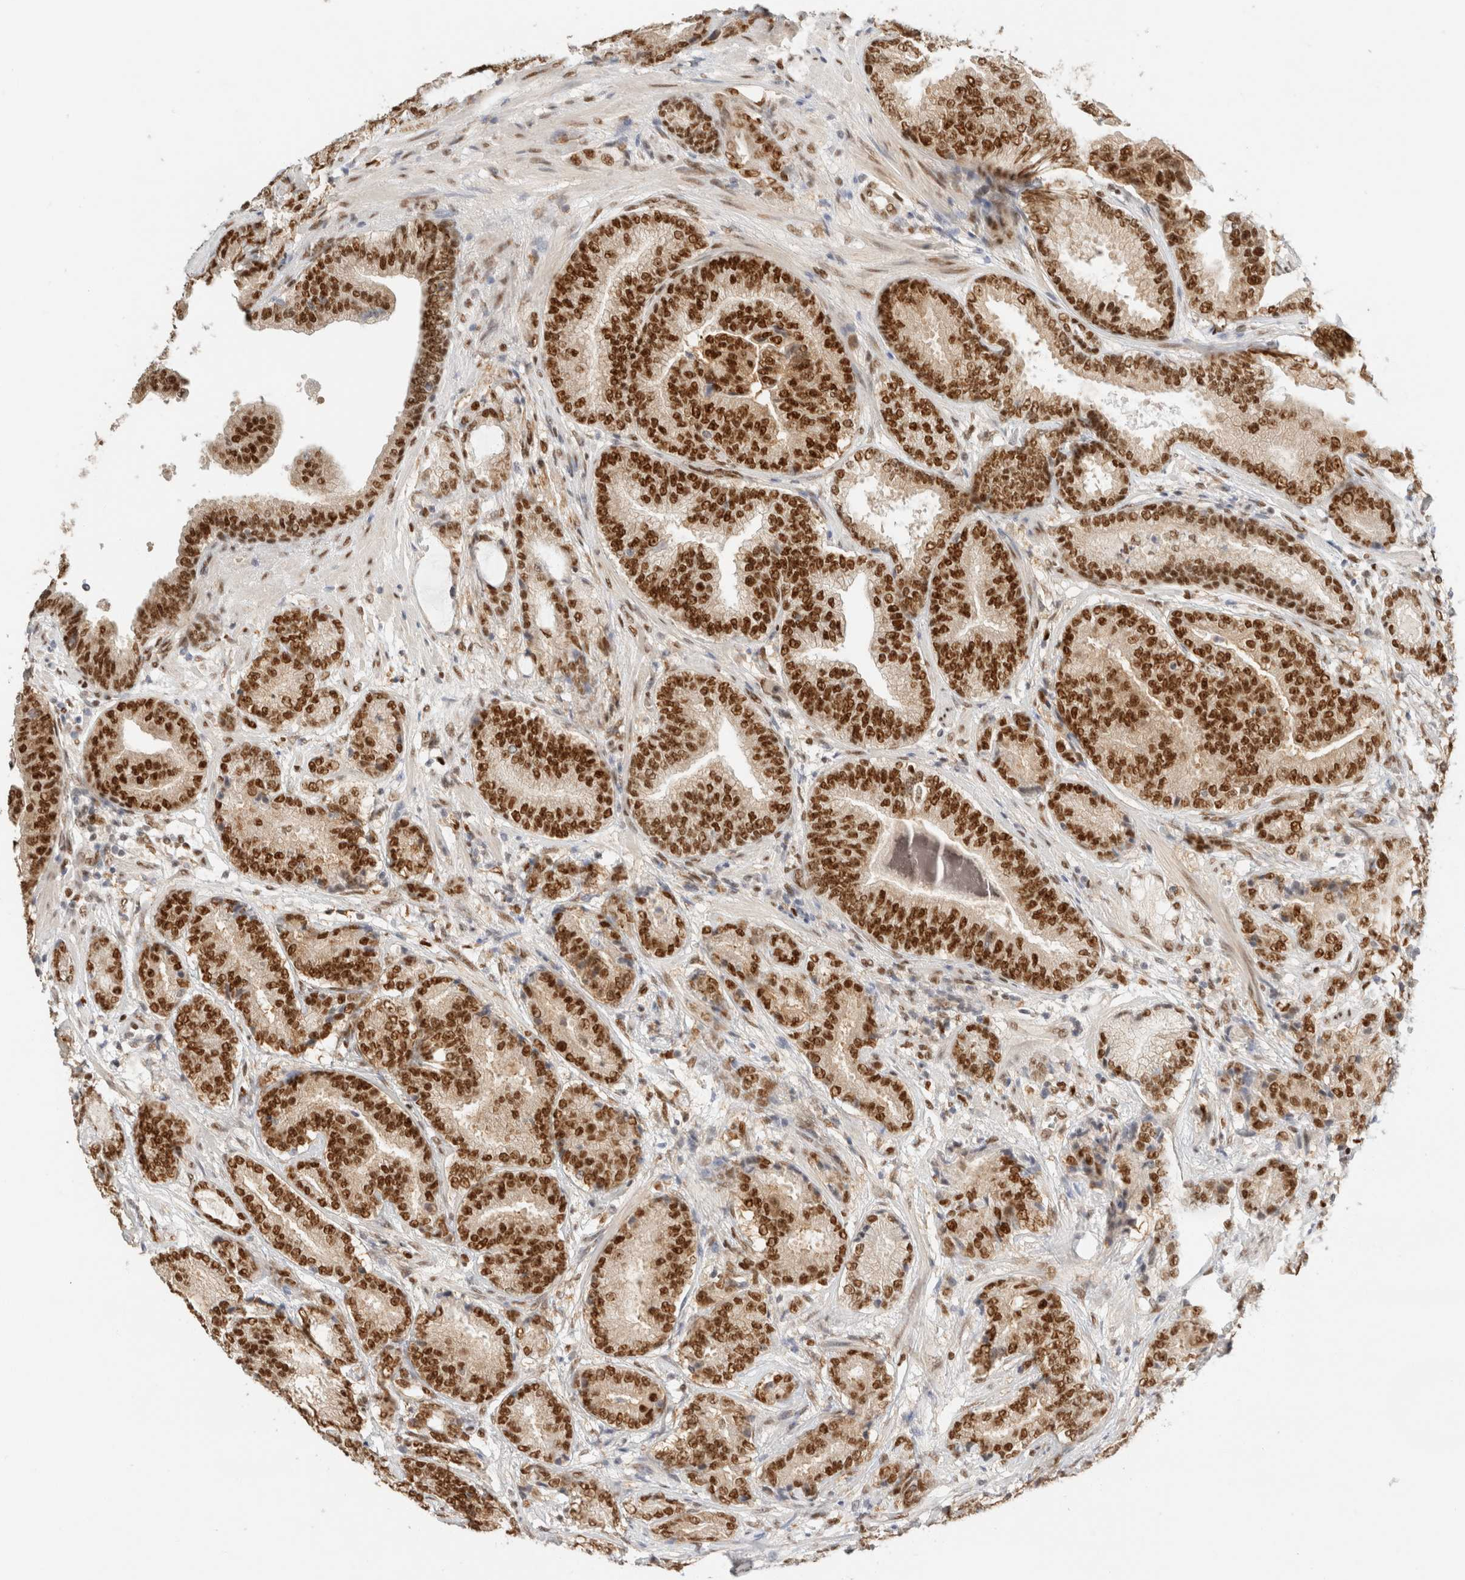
{"staining": {"intensity": "strong", "quantity": ">75%", "location": "nuclear"}, "tissue": "prostate cancer", "cell_type": "Tumor cells", "image_type": "cancer", "snomed": [{"axis": "morphology", "description": "Adenocarcinoma, High grade"}, {"axis": "topography", "description": "Prostate"}], "caption": "Immunohistochemistry (IHC) micrograph of human prostate cancer stained for a protein (brown), which demonstrates high levels of strong nuclear staining in approximately >75% of tumor cells.", "gene": "ZNF768", "patient": {"sex": "male", "age": 55}}